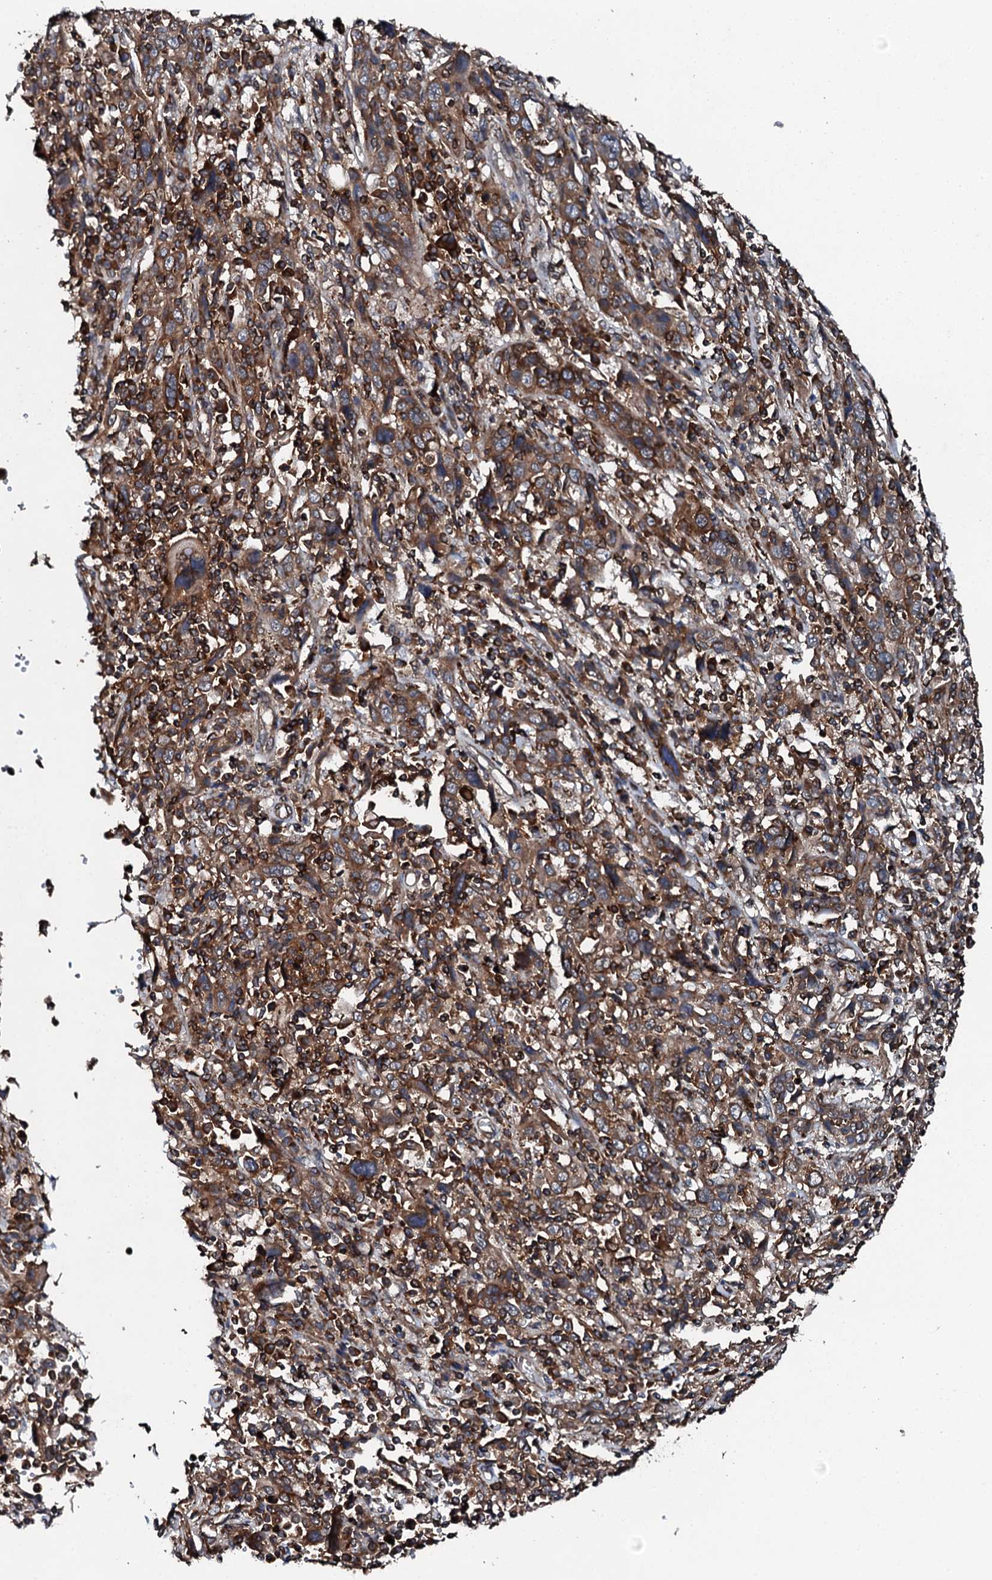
{"staining": {"intensity": "strong", "quantity": ">75%", "location": "cytoplasmic/membranous"}, "tissue": "cervical cancer", "cell_type": "Tumor cells", "image_type": "cancer", "snomed": [{"axis": "morphology", "description": "Squamous cell carcinoma, NOS"}, {"axis": "topography", "description": "Cervix"}], "caption": "Tumor cells reveal high levels of strong cytoplasmic/membranous positivity in about >75% of cells in human cervical squamous cell carcinoma. (Stains: DAB in brown, nuclei in blue, Microscopy: brightfield microscopy at high magnification).", "gene": "EDC4", "patient": {"sex": "female", "age": 46}}